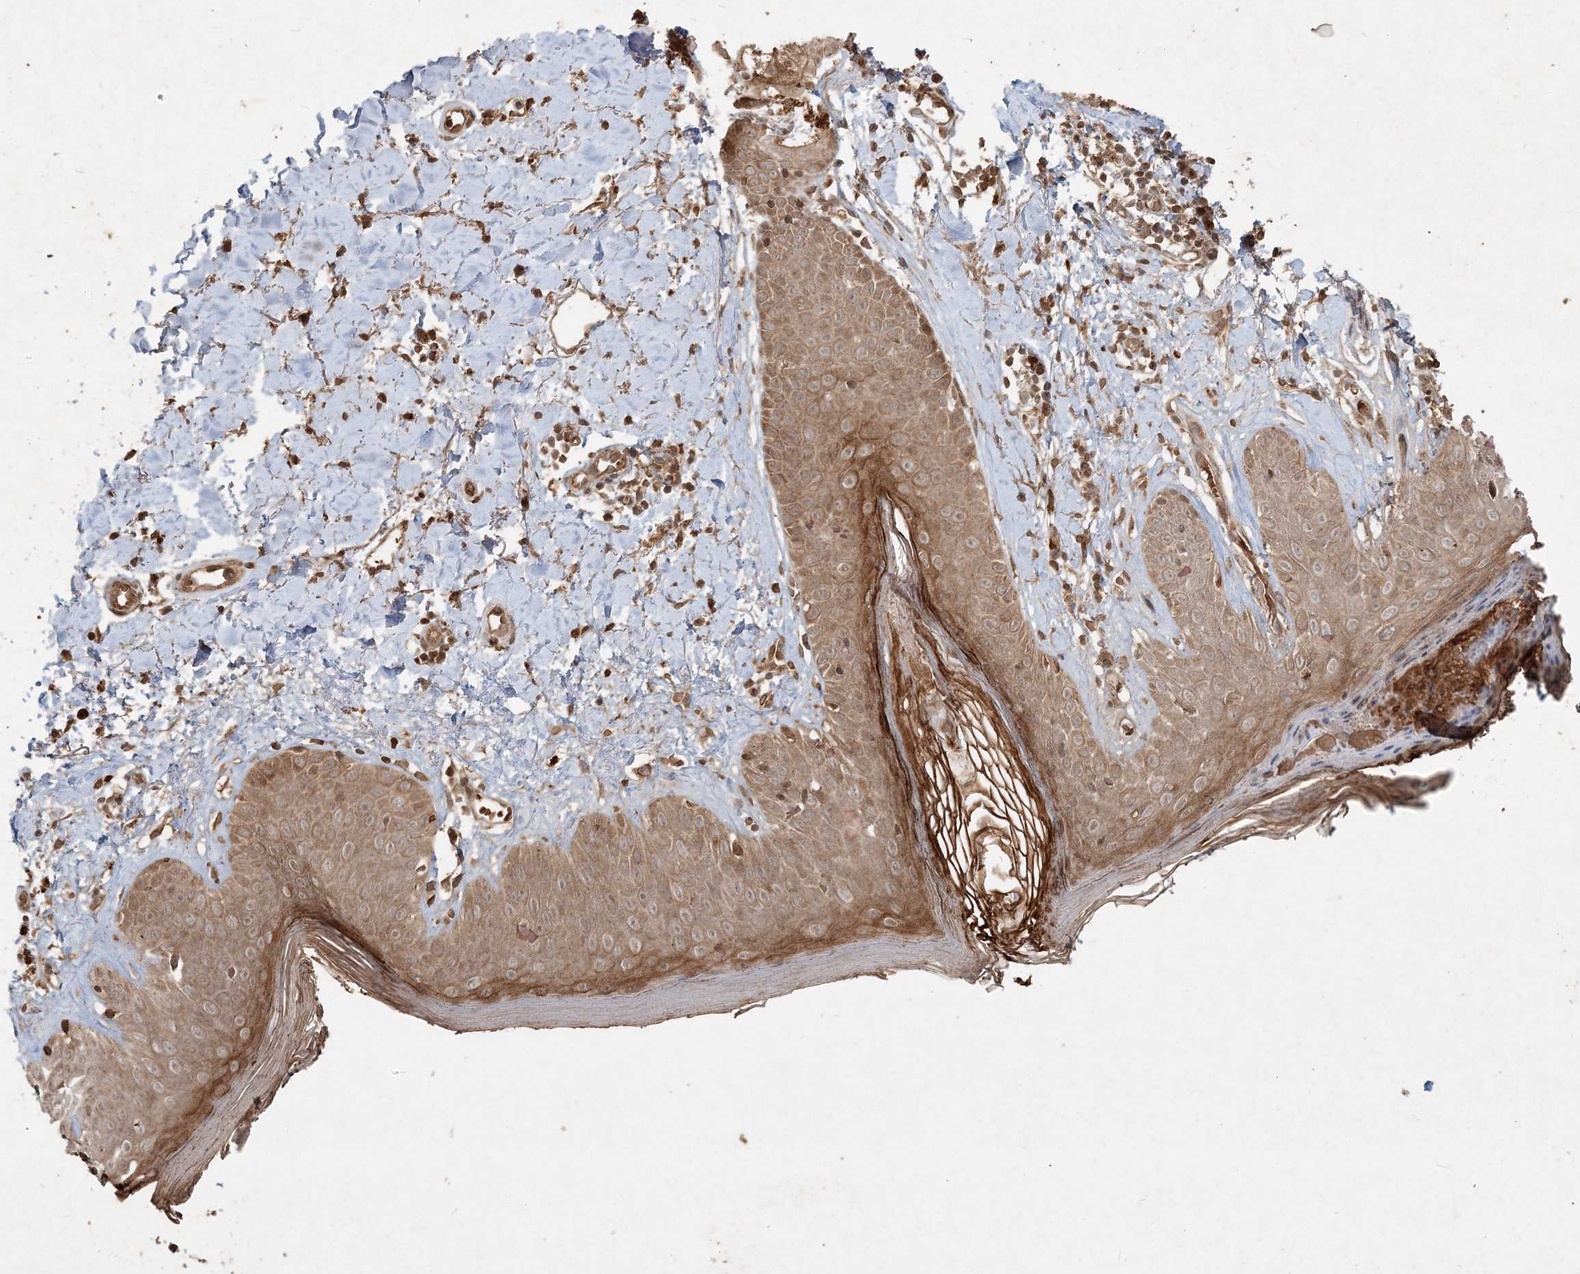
{"staining": {"intensity": "moderate", "quantity": ">75%", "location": "cytoplasmic/membranous"}, "tissue": "skin", "cell_type": "Fibroblasts", "image_type": "normal", "snomed": [{"axis": "morphology", "description": "Normal tissue, NOS"}, {"axis": "topography", "description": "Skin"}], "caption": "Fibroblasts reveal medium levels of moderate cytoplasmic/membranous staining in about >75% of cells in benign human skin. The staining was performed using DAB, with brown indicating positive protein expression. Nuclei are stained blue with hematoxylin.", "gene": "NARS1", "patient": {"sex": "female", "age": 64}}